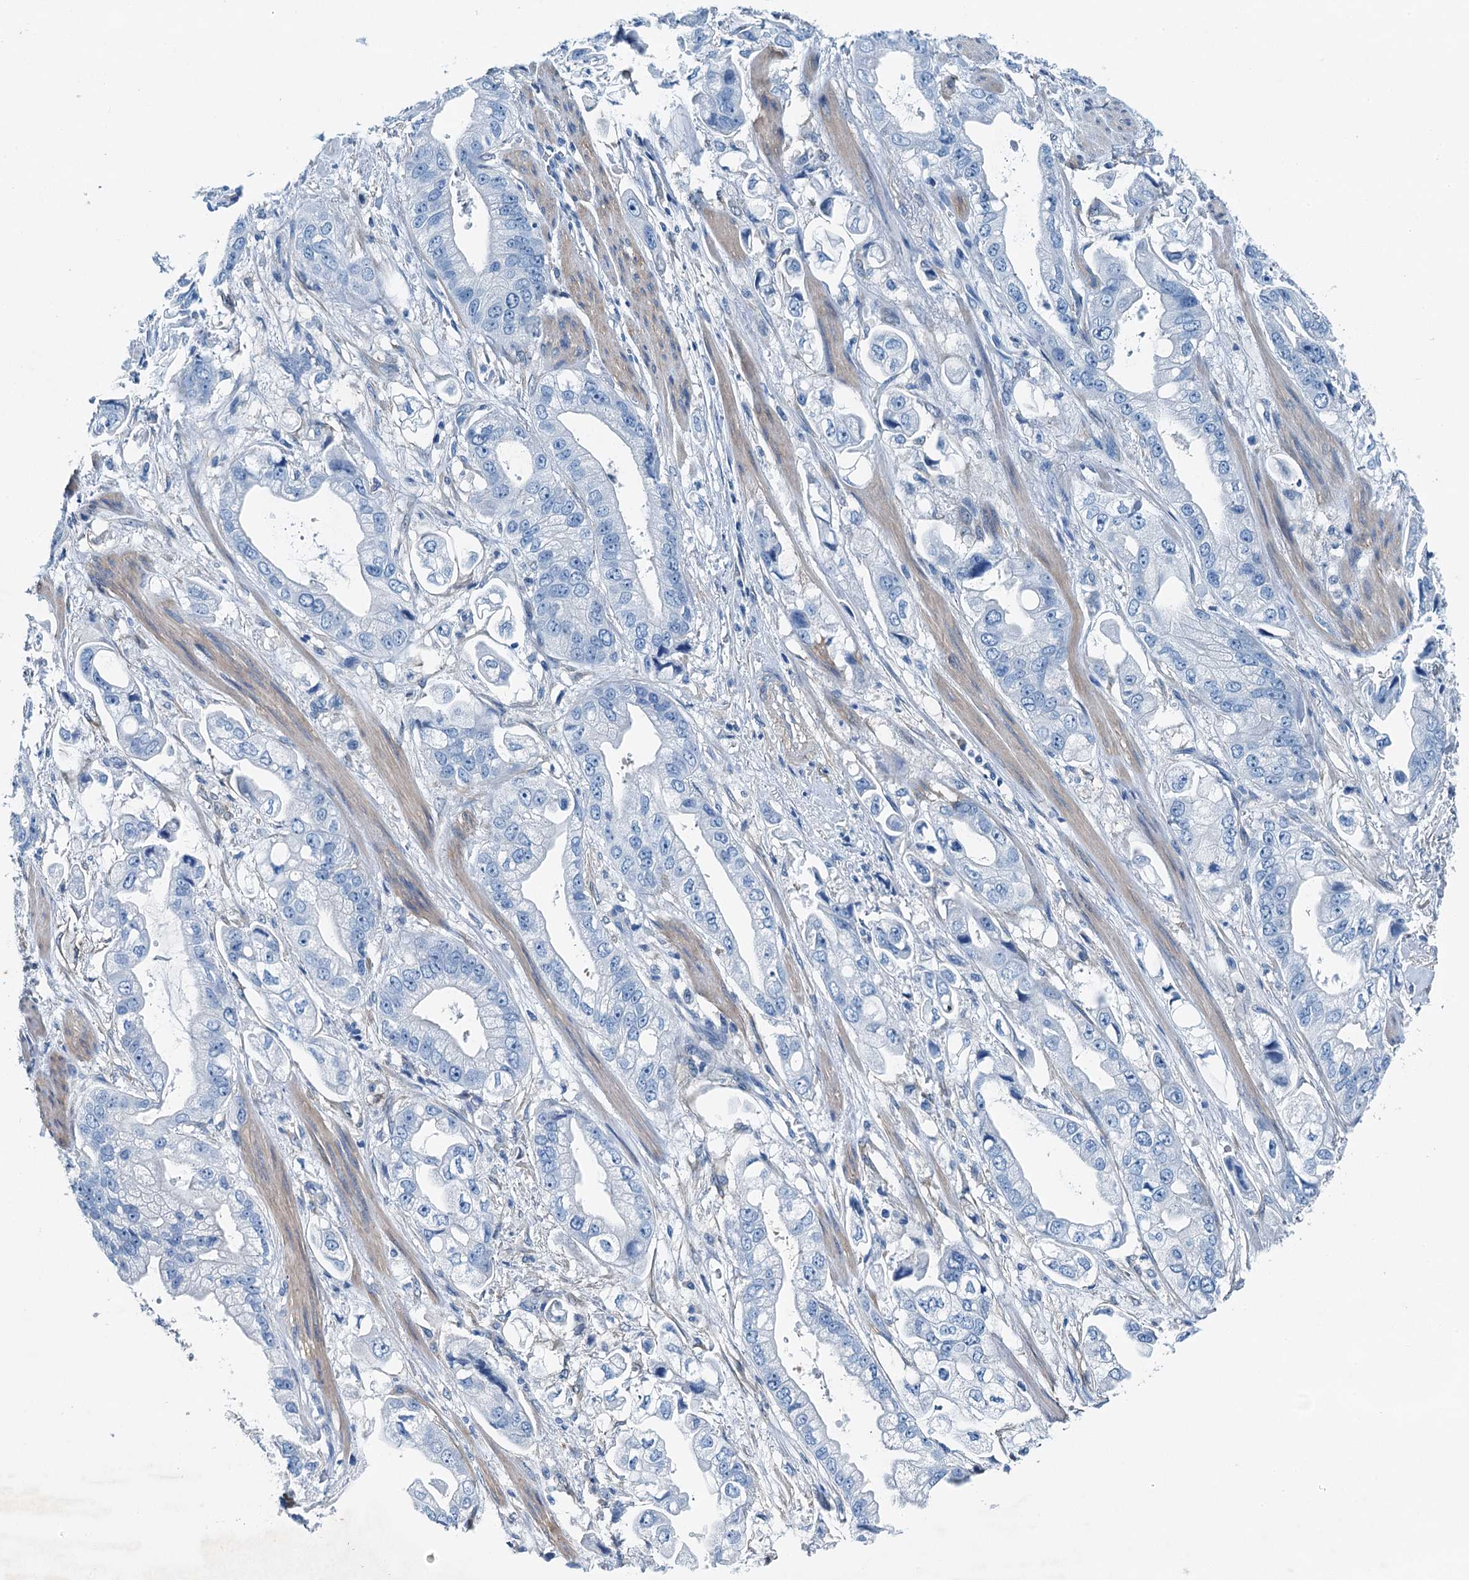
{"staining": {"intensity": "negative", "quantity": "none", "location": "none"}, "tissue": "stomach cancer", "cell_type": "Tumor cells", "image_type": "cancer", "snomed": [{"axis": "morphology", "description": "Adenocarcinoma, NOS"}, {"axis": "topography", "description": "Stomach"}], "caption": "A histopathology image of human stomach adenocarcinoma is negative for staining in tumor cells.", "gene": "RAB3IL1", "patient": {"sex": "male", "age": 62}}